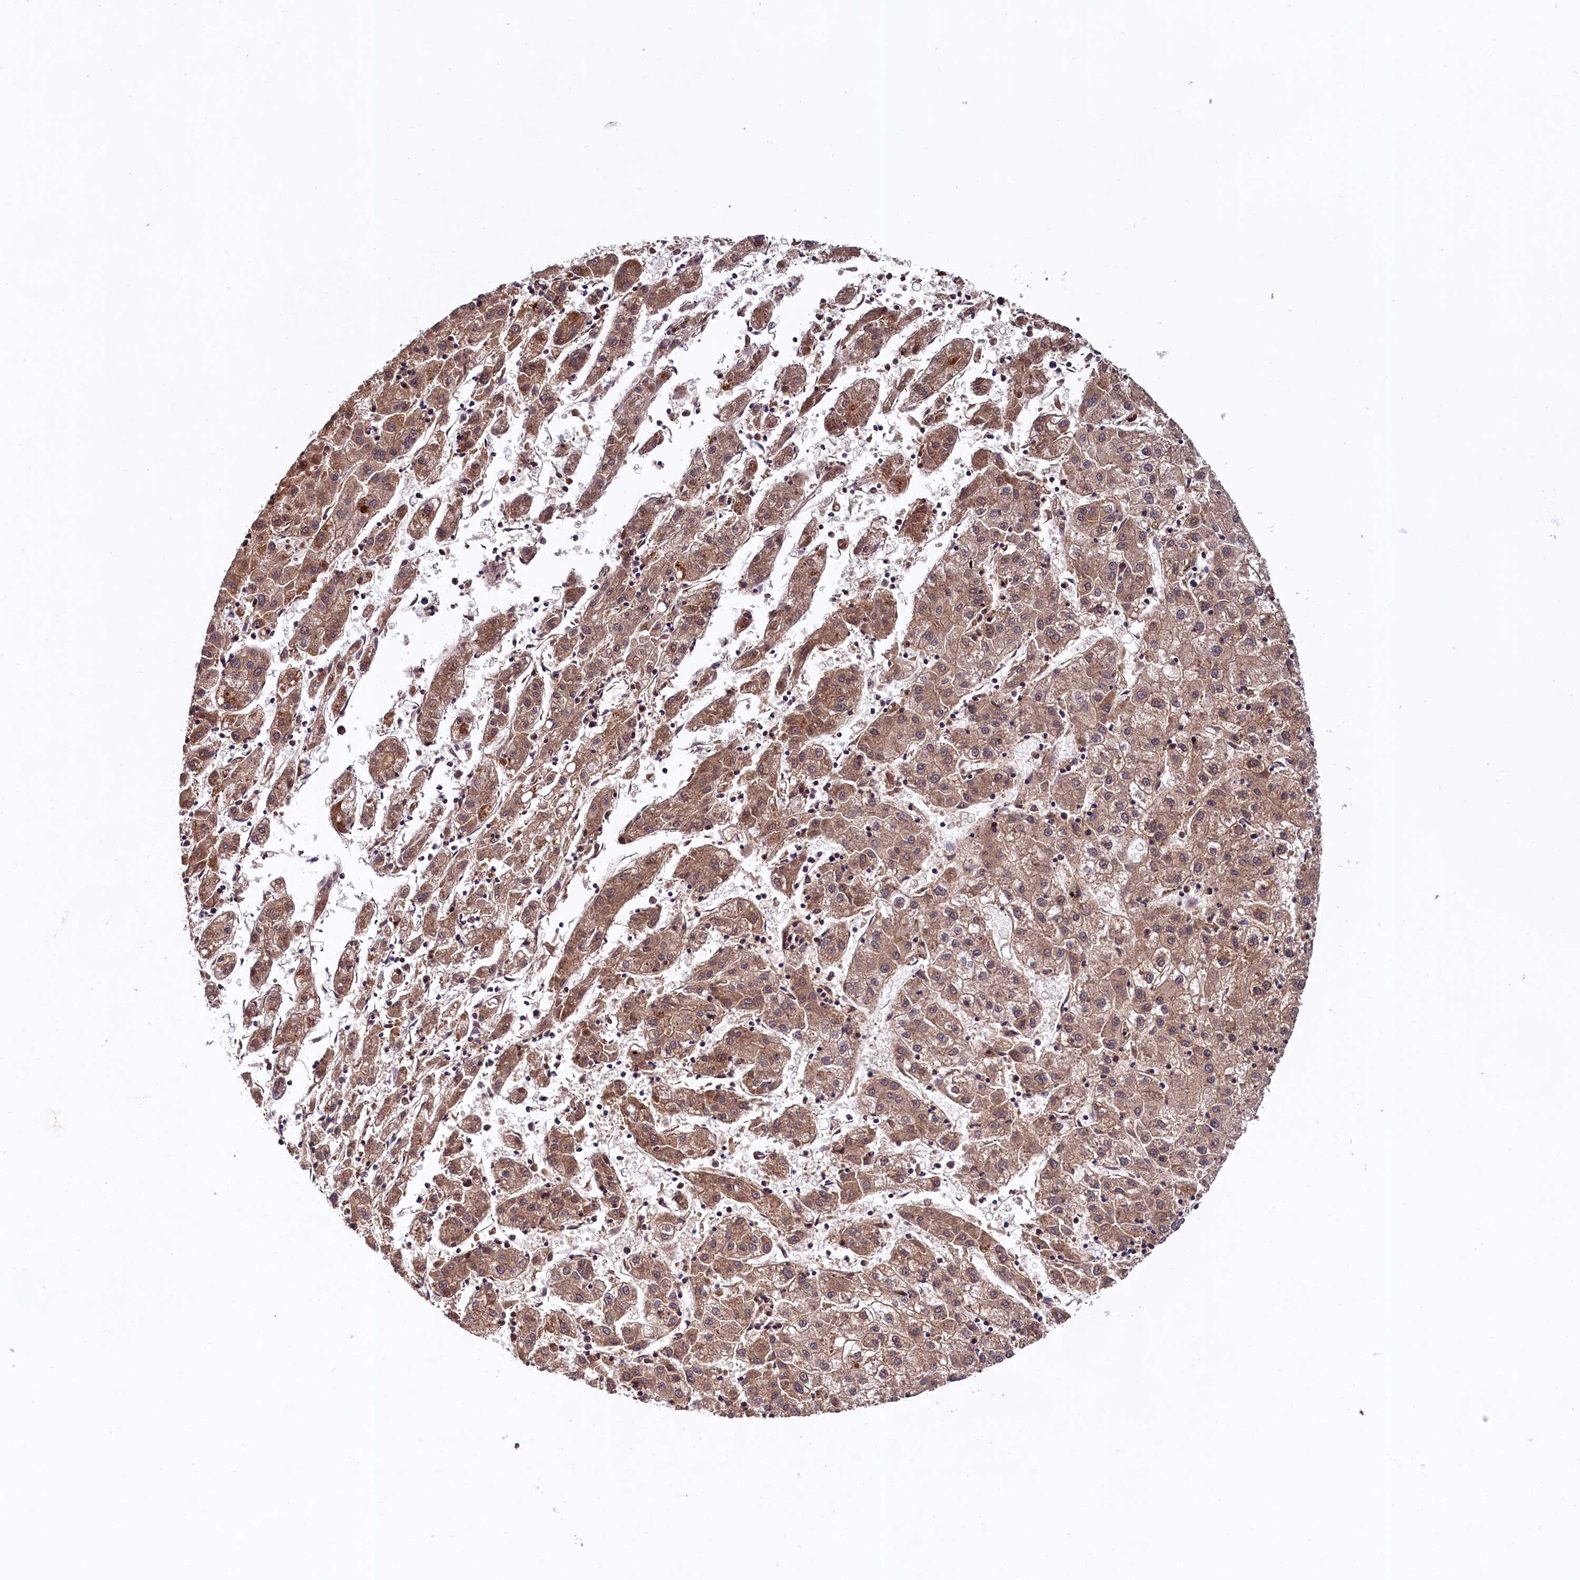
{"staining": {"intensity": "moderate", "quantity": ">75%", "location": "cytoplasmic/membranous"}, "tissue": "liver cancer", "cell_type": "Tumor cells", "image_type": "cancer", "snomed": [{"axis": "morphology", "description": "Carcinoma, Hepatocellular, NOS"}, {"axis": "topography", "description": "Liver"}], "caption": "A medium amount of moderate cytoplasmic/membranous staining is identified in approximately >75% of tumor cells in liver cancer (hepatocellular carcinoma) tissue.", "gene": "DOHH", "patient": {"sex": "male", "age": 72}}